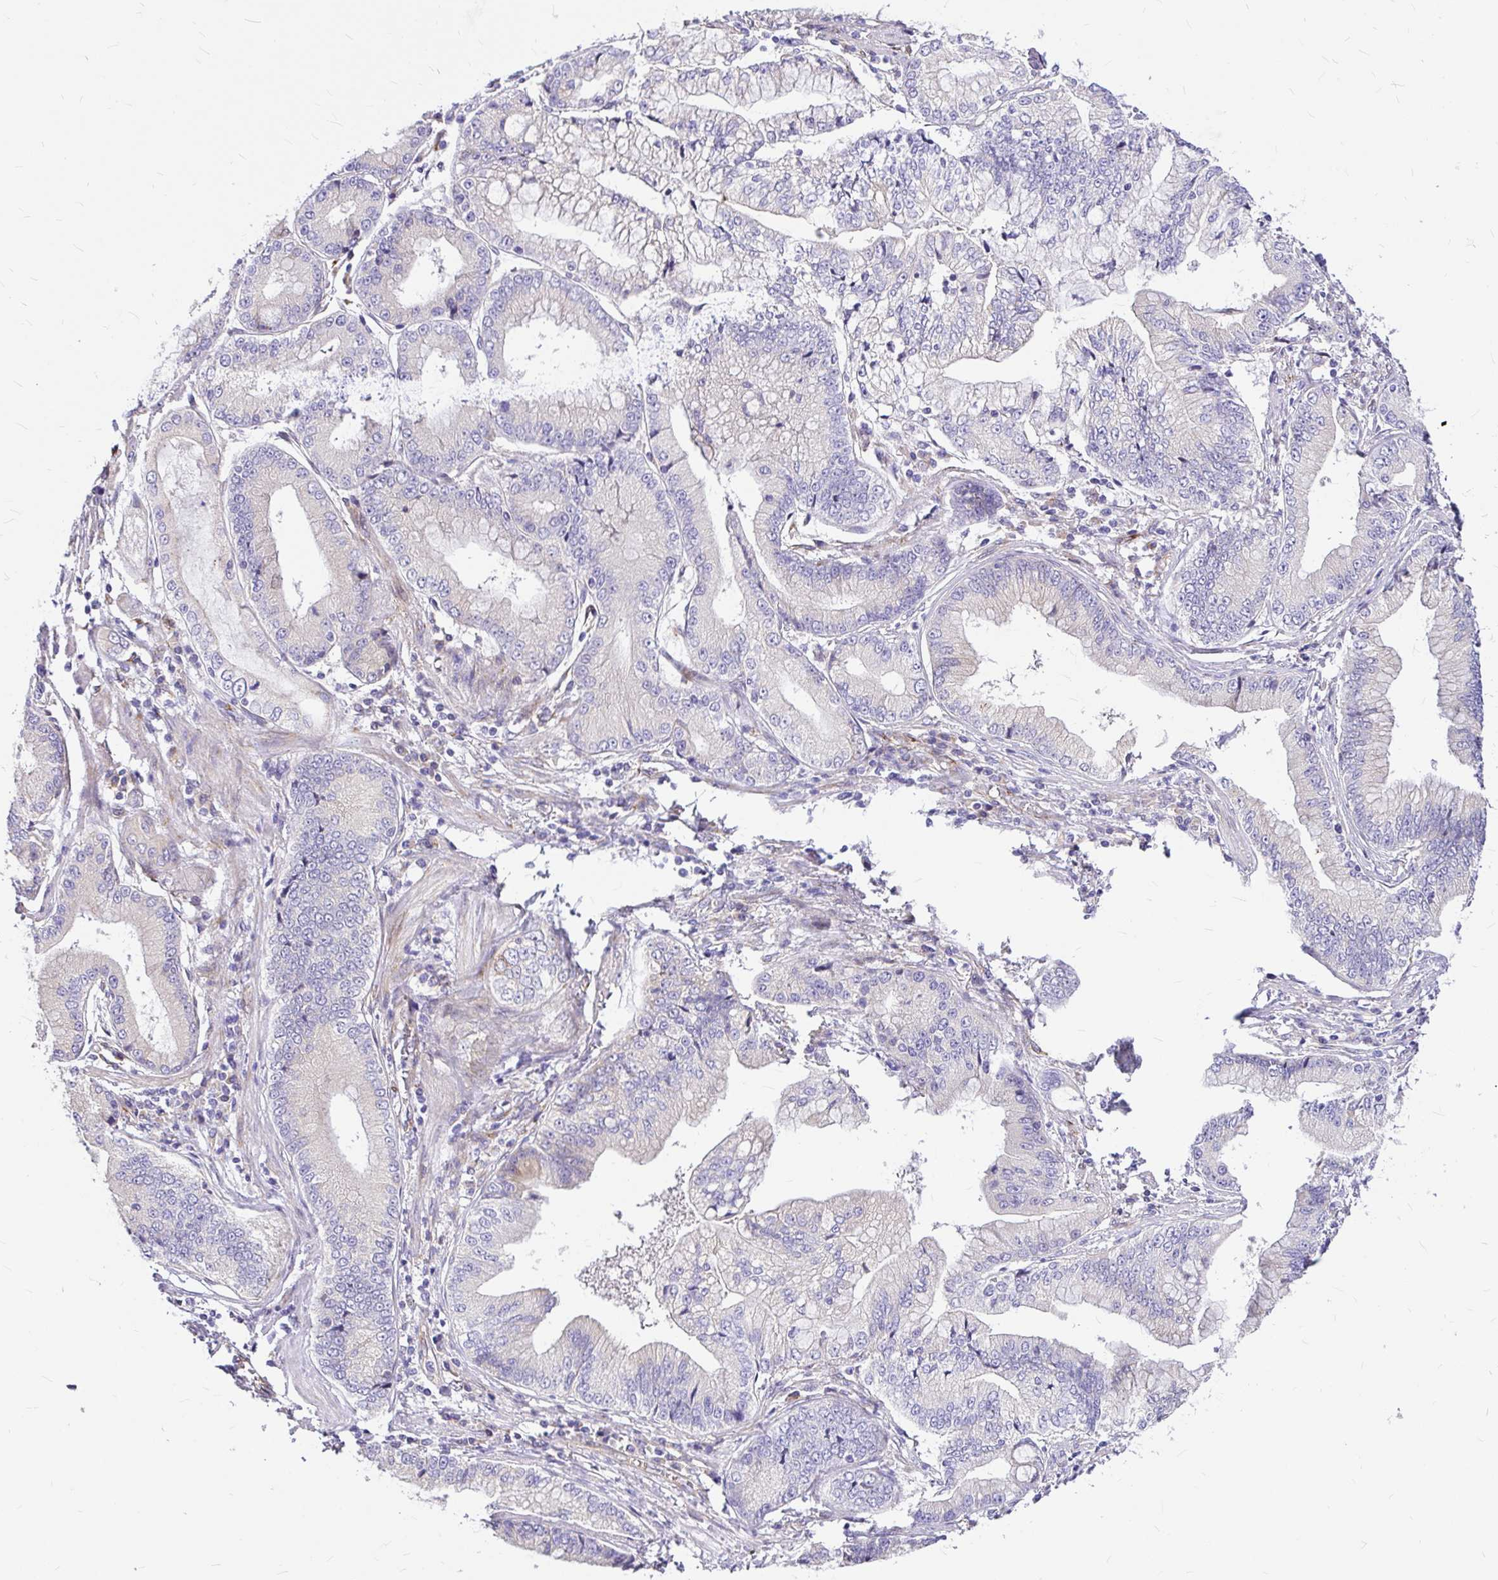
{"staining": {"intensity": "negative", "quantity": "none", "location": "none"}, "tissue": "stomach cancer", "cell_type": "Tumor cells", "image_type": "cancer", "snomed": [{"axis": "morphology", "description": "Adenocarcinoma, NOS"}, {"axis": "topography", "description": "Stomach, upper"}], "caption": "DAB immunohistochemical staining of stomach cancer exhibits no significant staining in tumor cells. (DAB (3,3'-diaminobenzidine) IHC visualized using brightfield microscopy, high magnification).", "gene": "GABBR2", "patient": {"sex": "female", "age": 74}}